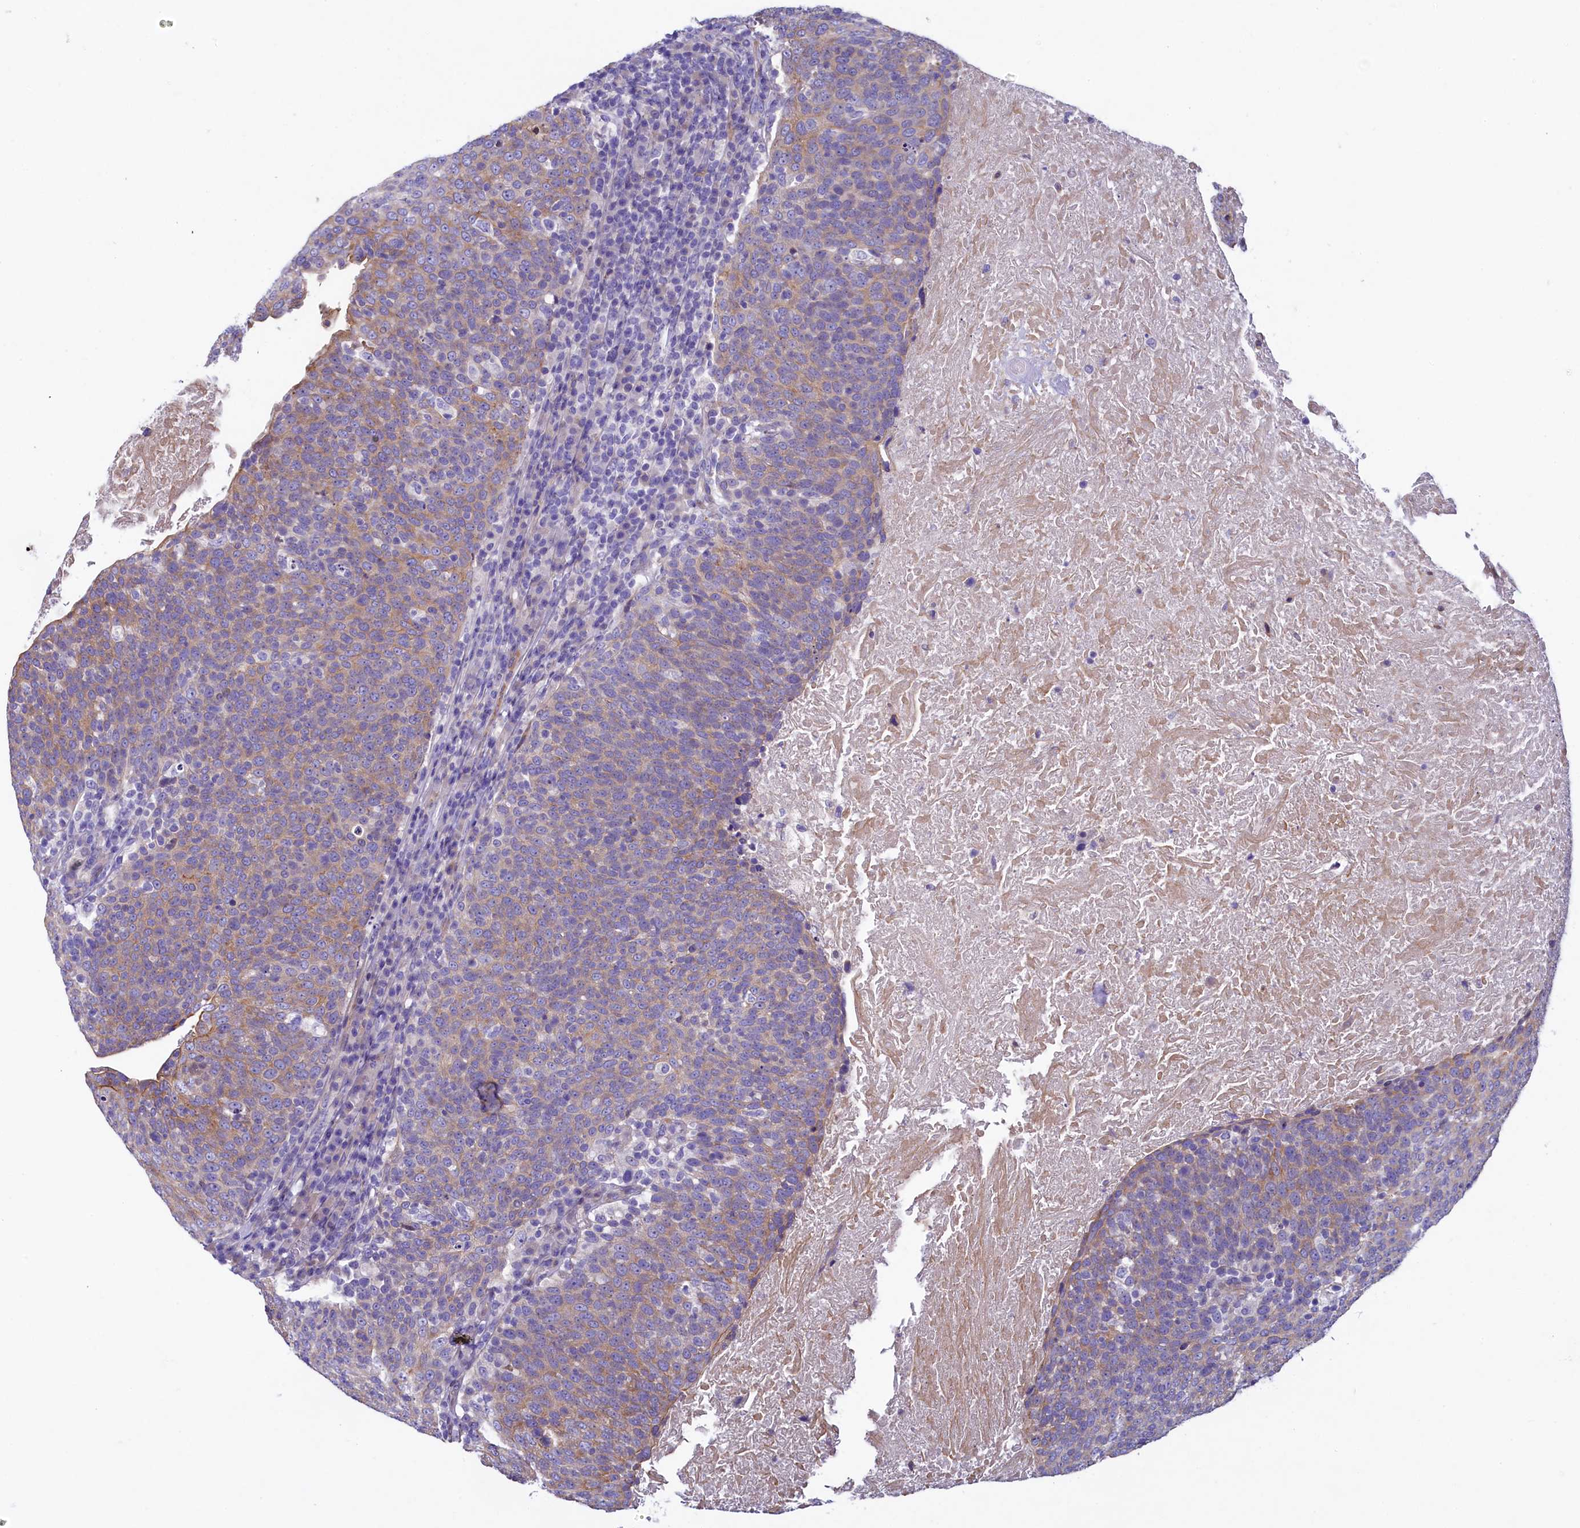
{"staining": {"intensity": "weak", "quantity": ">75%", "location": "cytoplasmic/membranous"}, "tissue": "head and neck cancer", "cell_type": "Tumor cells", "image_type": "cancer", "snomed": [{"axis": "morphology", "description": "Squamous cell carcinoma, NOS"}, {"axis": "morphology", "description": "Squamous cell carcinoma, metastatic, NOS"}, {"axis": "topography", "description": "Lymph node"}, {"axis": "topography", "description": "Head-Neck"}], "caption": "This photomicrograph displays head and neck cancer (metastatic squamous cell carcinoma) stained with immunohistochemistry to label a protein in brown. The cytoplasmic/membranous of tumor cells show weak positivity for the protein. Nuclei are counter-stained blue.", "gene": "KRBOX5", "patient": {"sex": "male", "age": 62}}